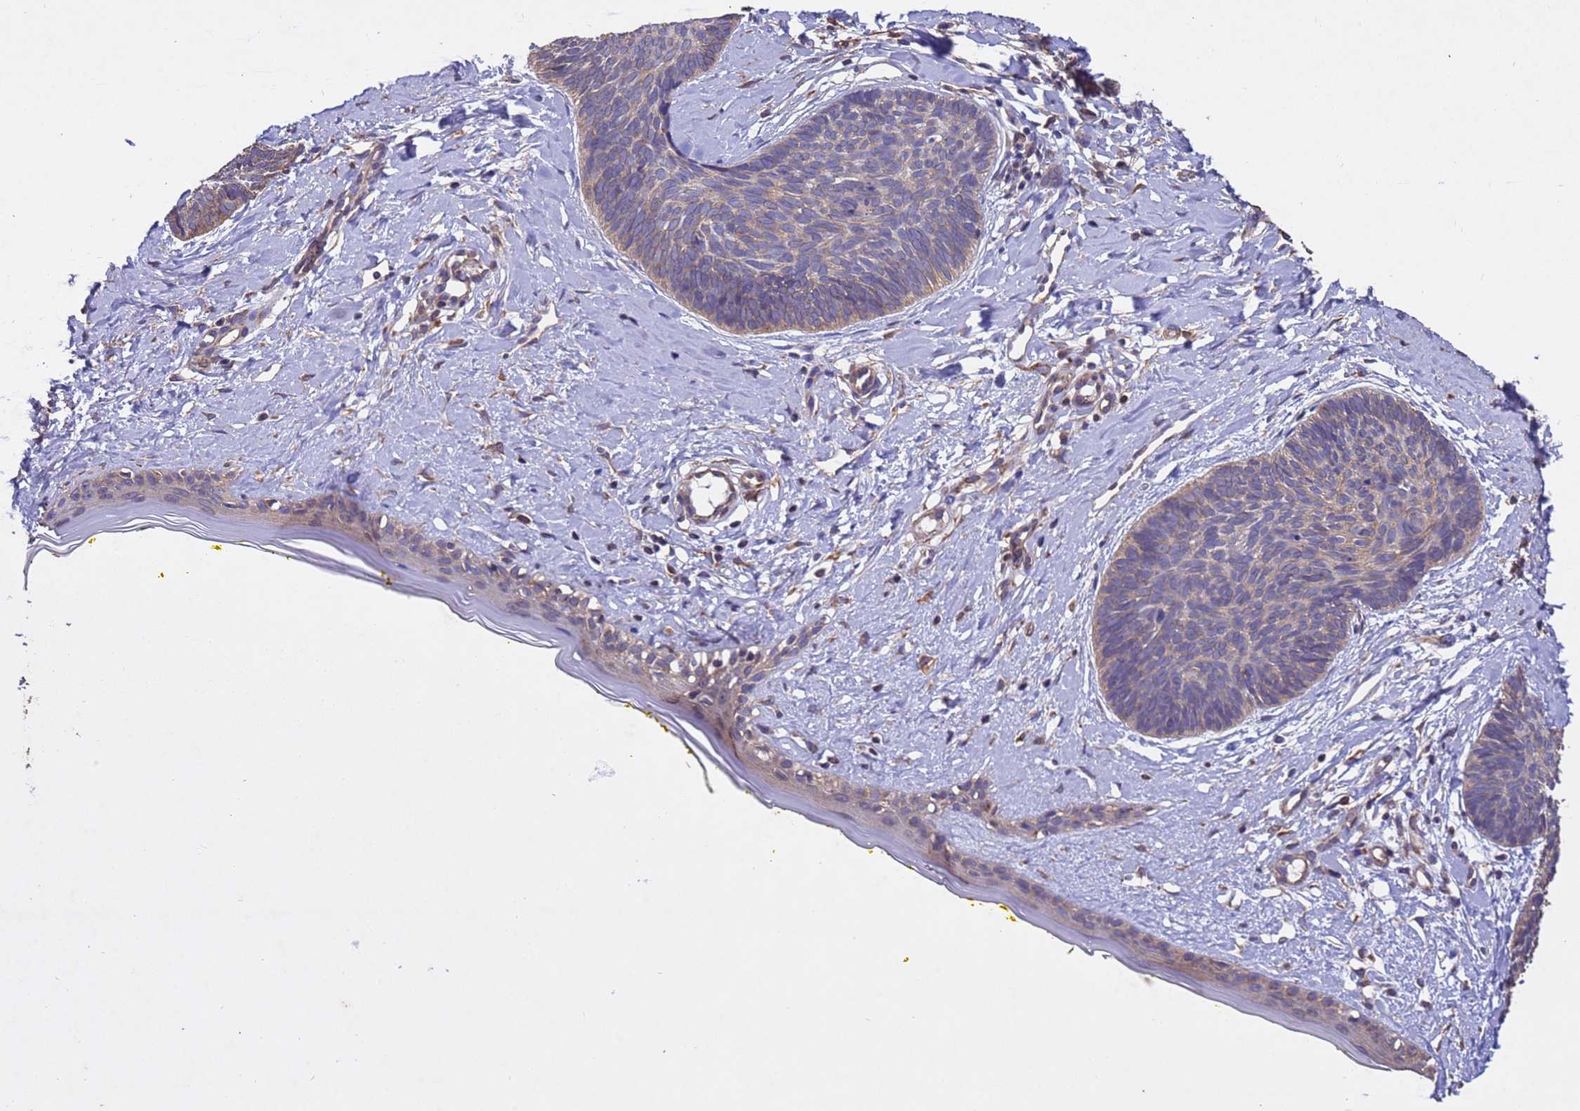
{"staining": {"intensity": "weak", "quantity": "<25%", "location": "cytoplasmic/membranous"}, "tissue": "skin cancer", "cell_type": "Tumor cells", "image_type": "cancer", "snomed": [{"axis": "morphology", "description": "Basal cell carcinoma"}, {"axis": "topography", "description": "Skin"}], "caption": "Immunohistochemical staining of skin basal cell carcinoma shows no significant expression in tumor cells.", "gene": "MTX3", "patient": {"sex": "female", "age": 81}}